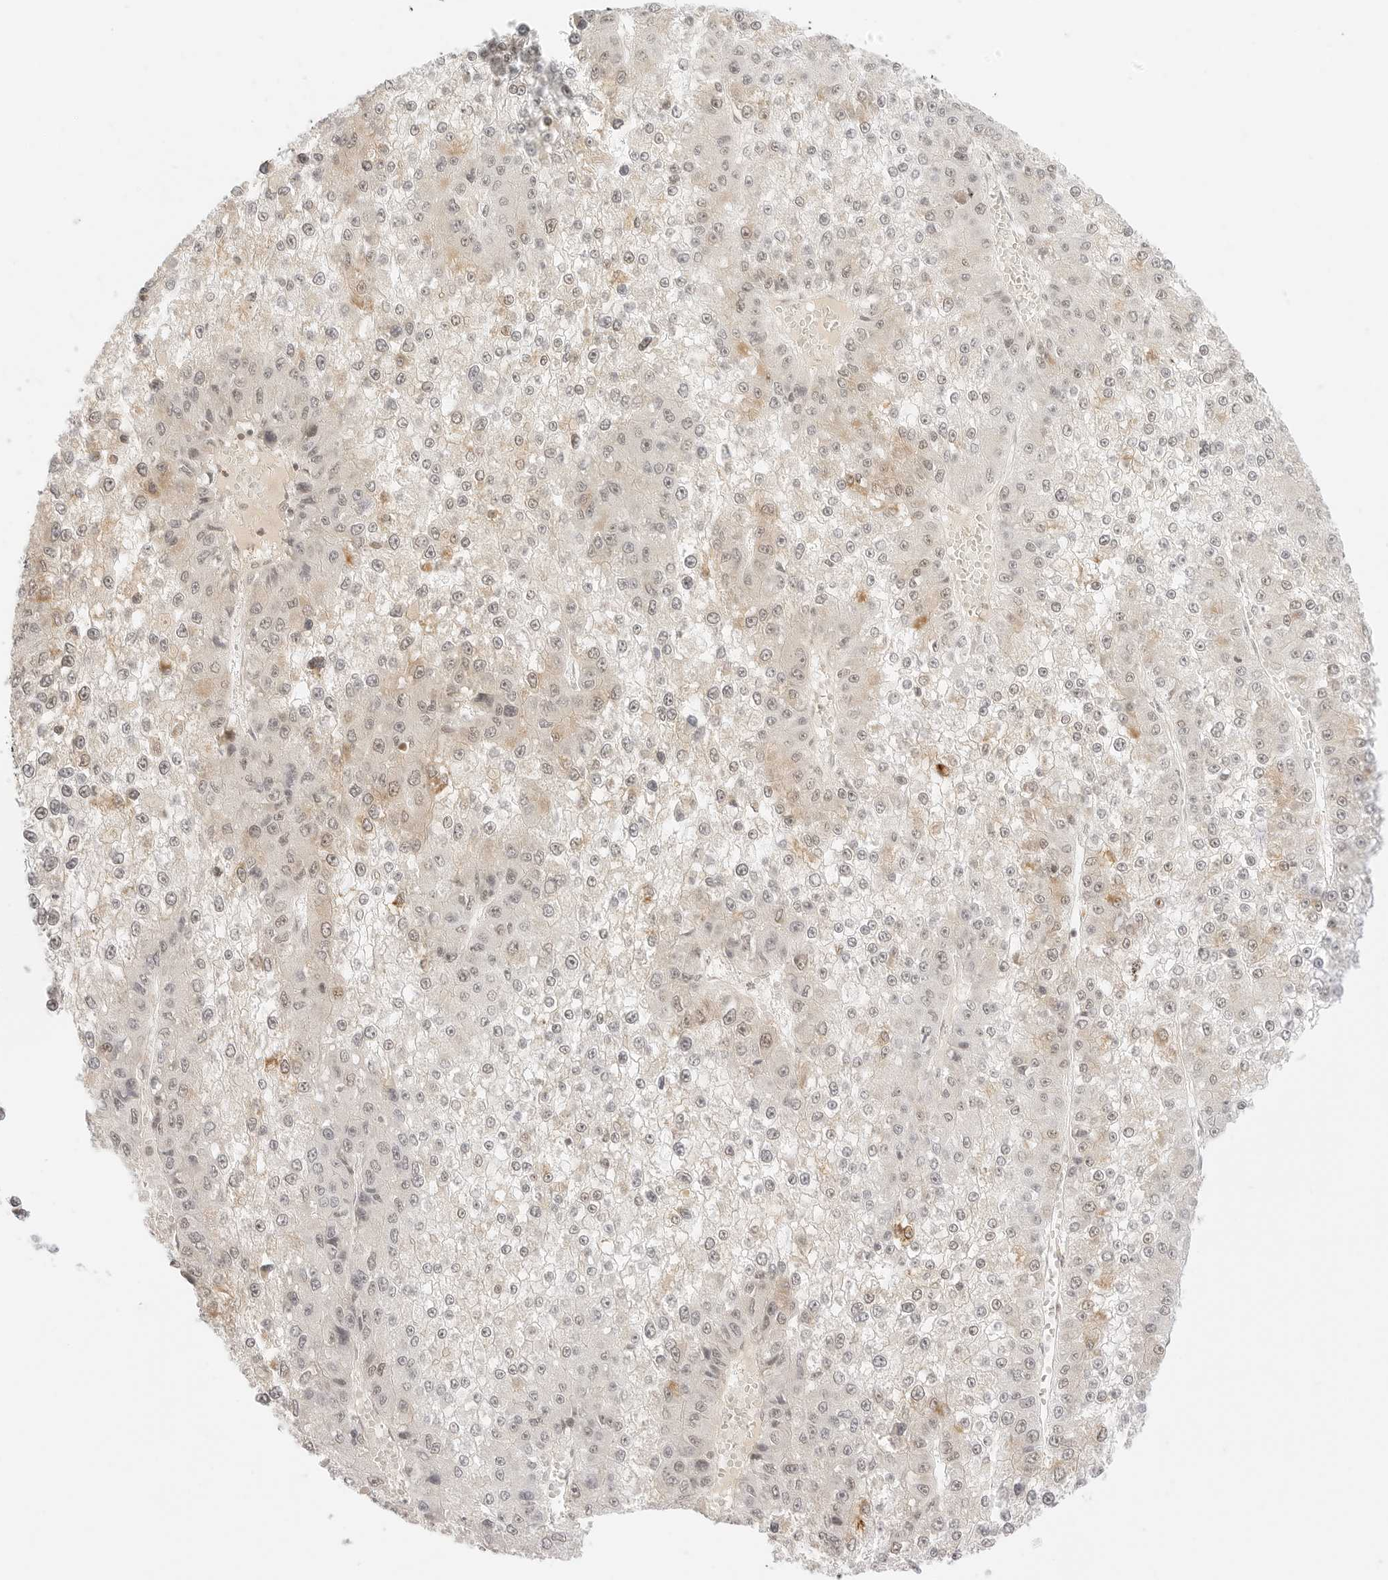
{"staining": {"intensity": "weak", "quantity": "25%-75%", "location": "nuclear"}, "tissue": "liver cancer", "cell_type": "Tumor cells", "image_type": "cancer", "snomed": [{"axis": "morphology", "description": "Carcinoma, Hepatocellular, NOS"}, {"axis": "topography", "description": "Liver"}], "caption": "The histopathology image exhibits immunohistochemical staining of hepatocellular carcinoma (liver). There is weak nuclear staining is appreciated in about 25%-75% of tumor cells.", "gene": "SEPTIN4", "patient": {"sex": "female", "age": 73}}